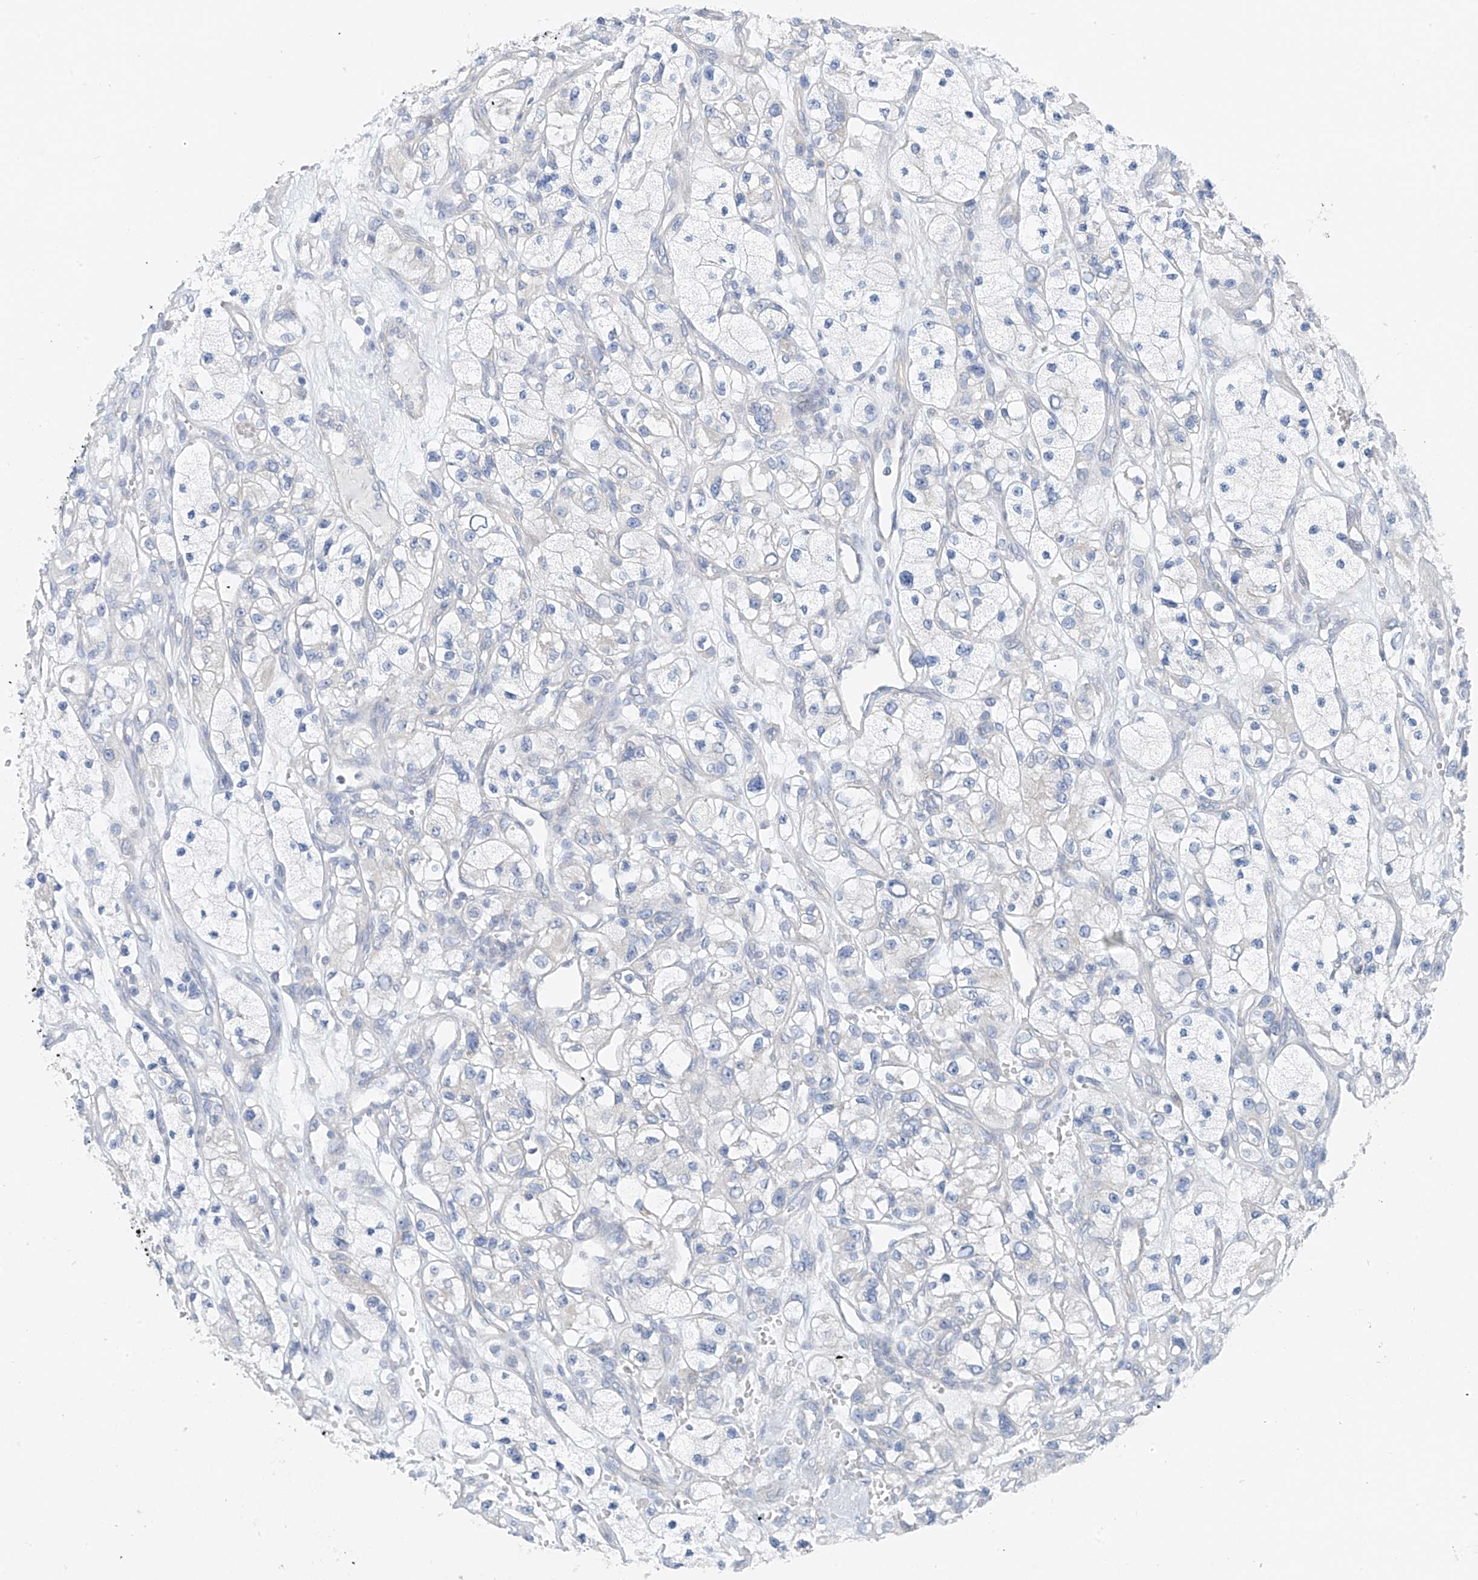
{"staining": {"intensity": "negative", "quantity": "none", "location": "none"}, "tissue": "renal cancer", "cell_type": "Tumor cells", "image_type": "cancer", "snomed": [{"axis": "morphology", "description": "Adenocarcinoma, NOS"}, {"axis": "topography", "description": "Kidney"}], "caption": "High power microscopy histopathology image of an immunohistochemistry (IHC) image of renal adenocarcinoma, revealing no significant staining in tumor cells.", "gene": "POMGNT2", "patient": {"sex": "female", "age": 57}}